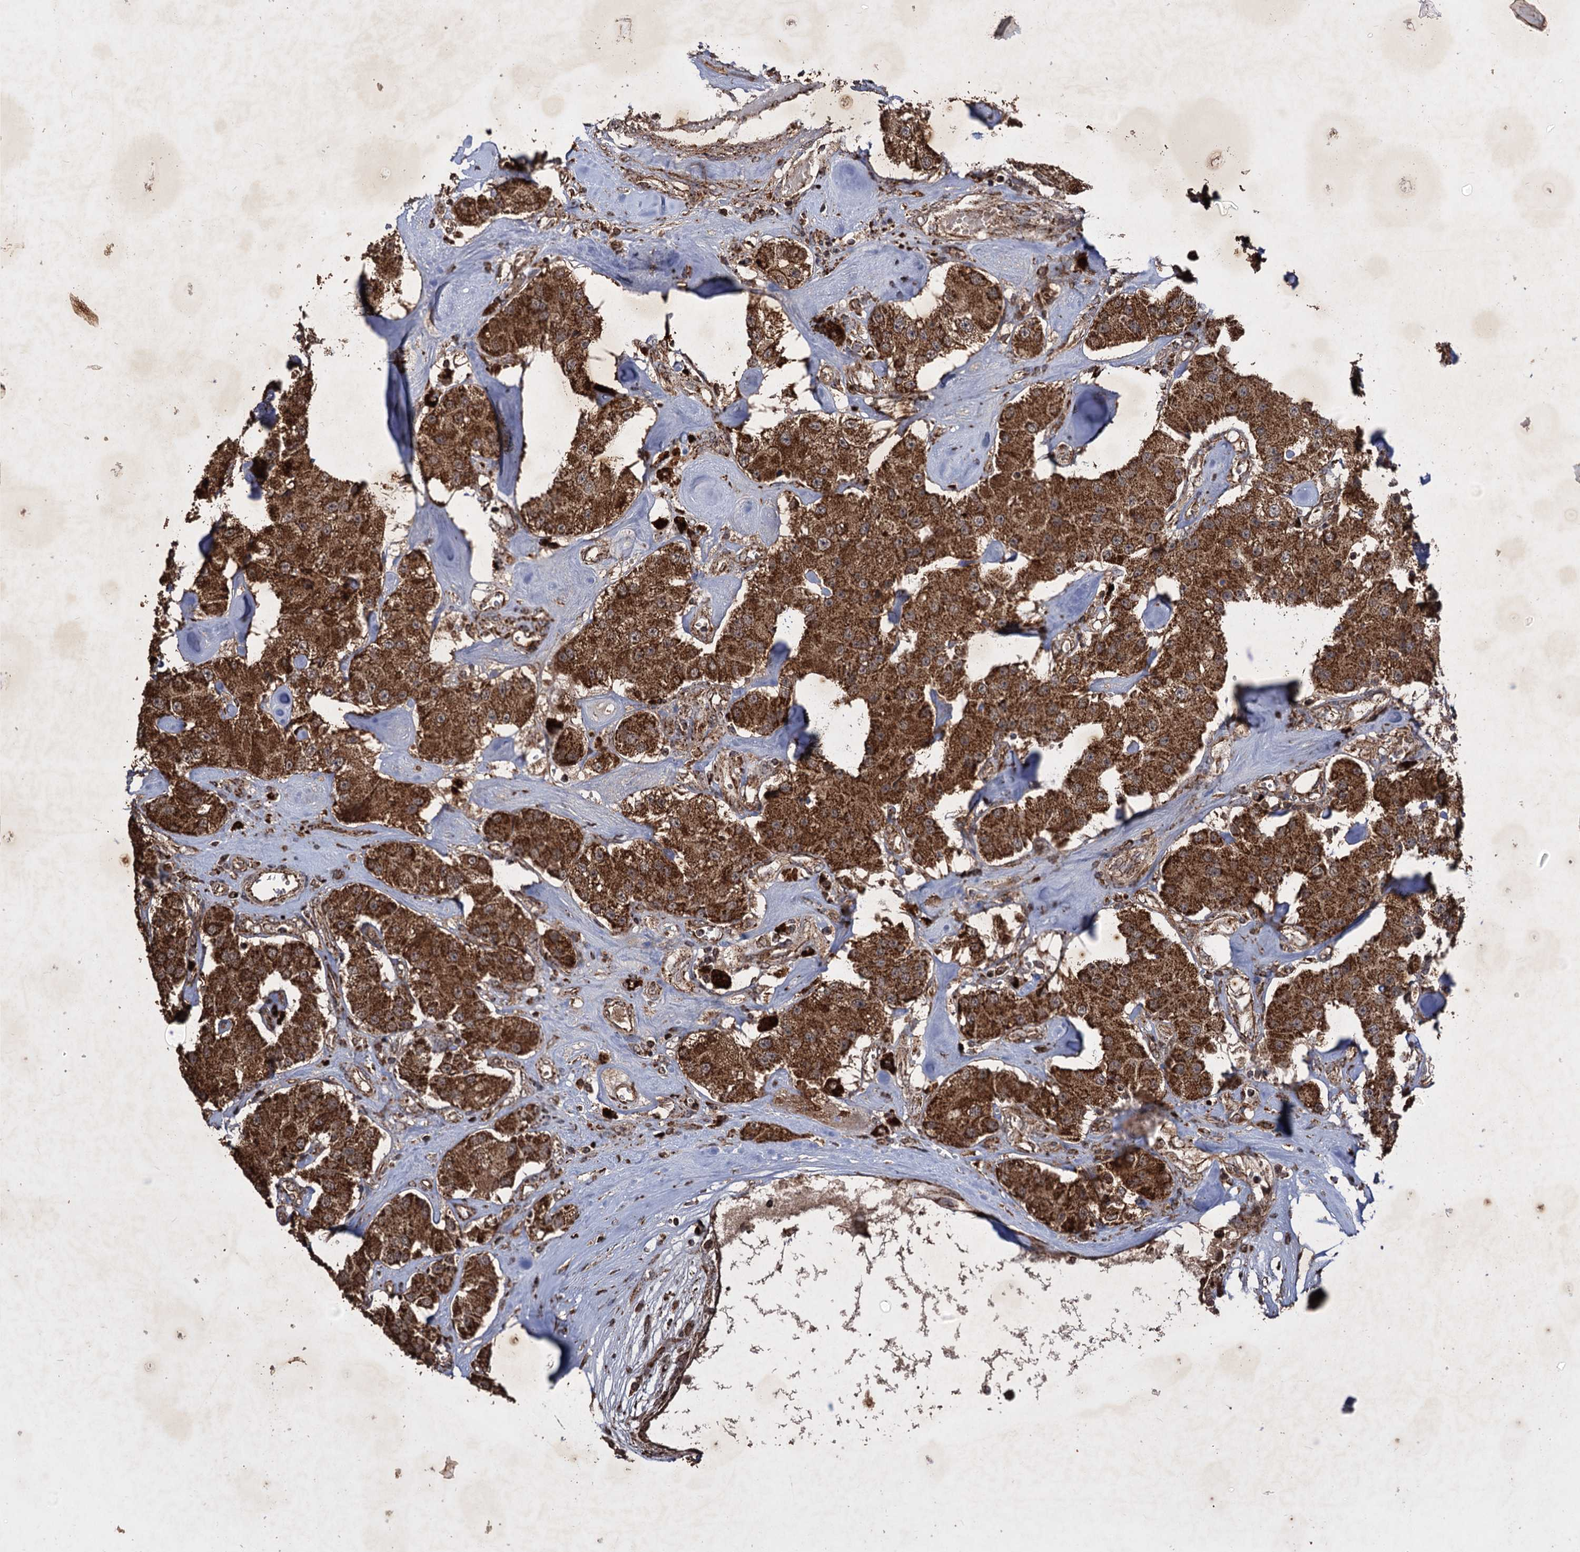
{"staining": {"intensity": "strong", "quantity": ">75%", "location": "cytoplasmic/membranous"}, "tissue": "carcinoid", "cell_type": "Tumor cells", "image_type": "cancer", "snomed": [{"axis": "morphology", "description": "Carcinoid, malignant, NOS"}, {"axis": "topography", "description": "Pancreas"}], "caption": "A high-resolution micrograph shows immunohistochemistry staining of malignant carcinoid, which displays strong cytoplasmic/membranous staining in approximately >75% of tumor cells.", "gene": "IPO4", "patient": {"sex": "male", "age": 41}}